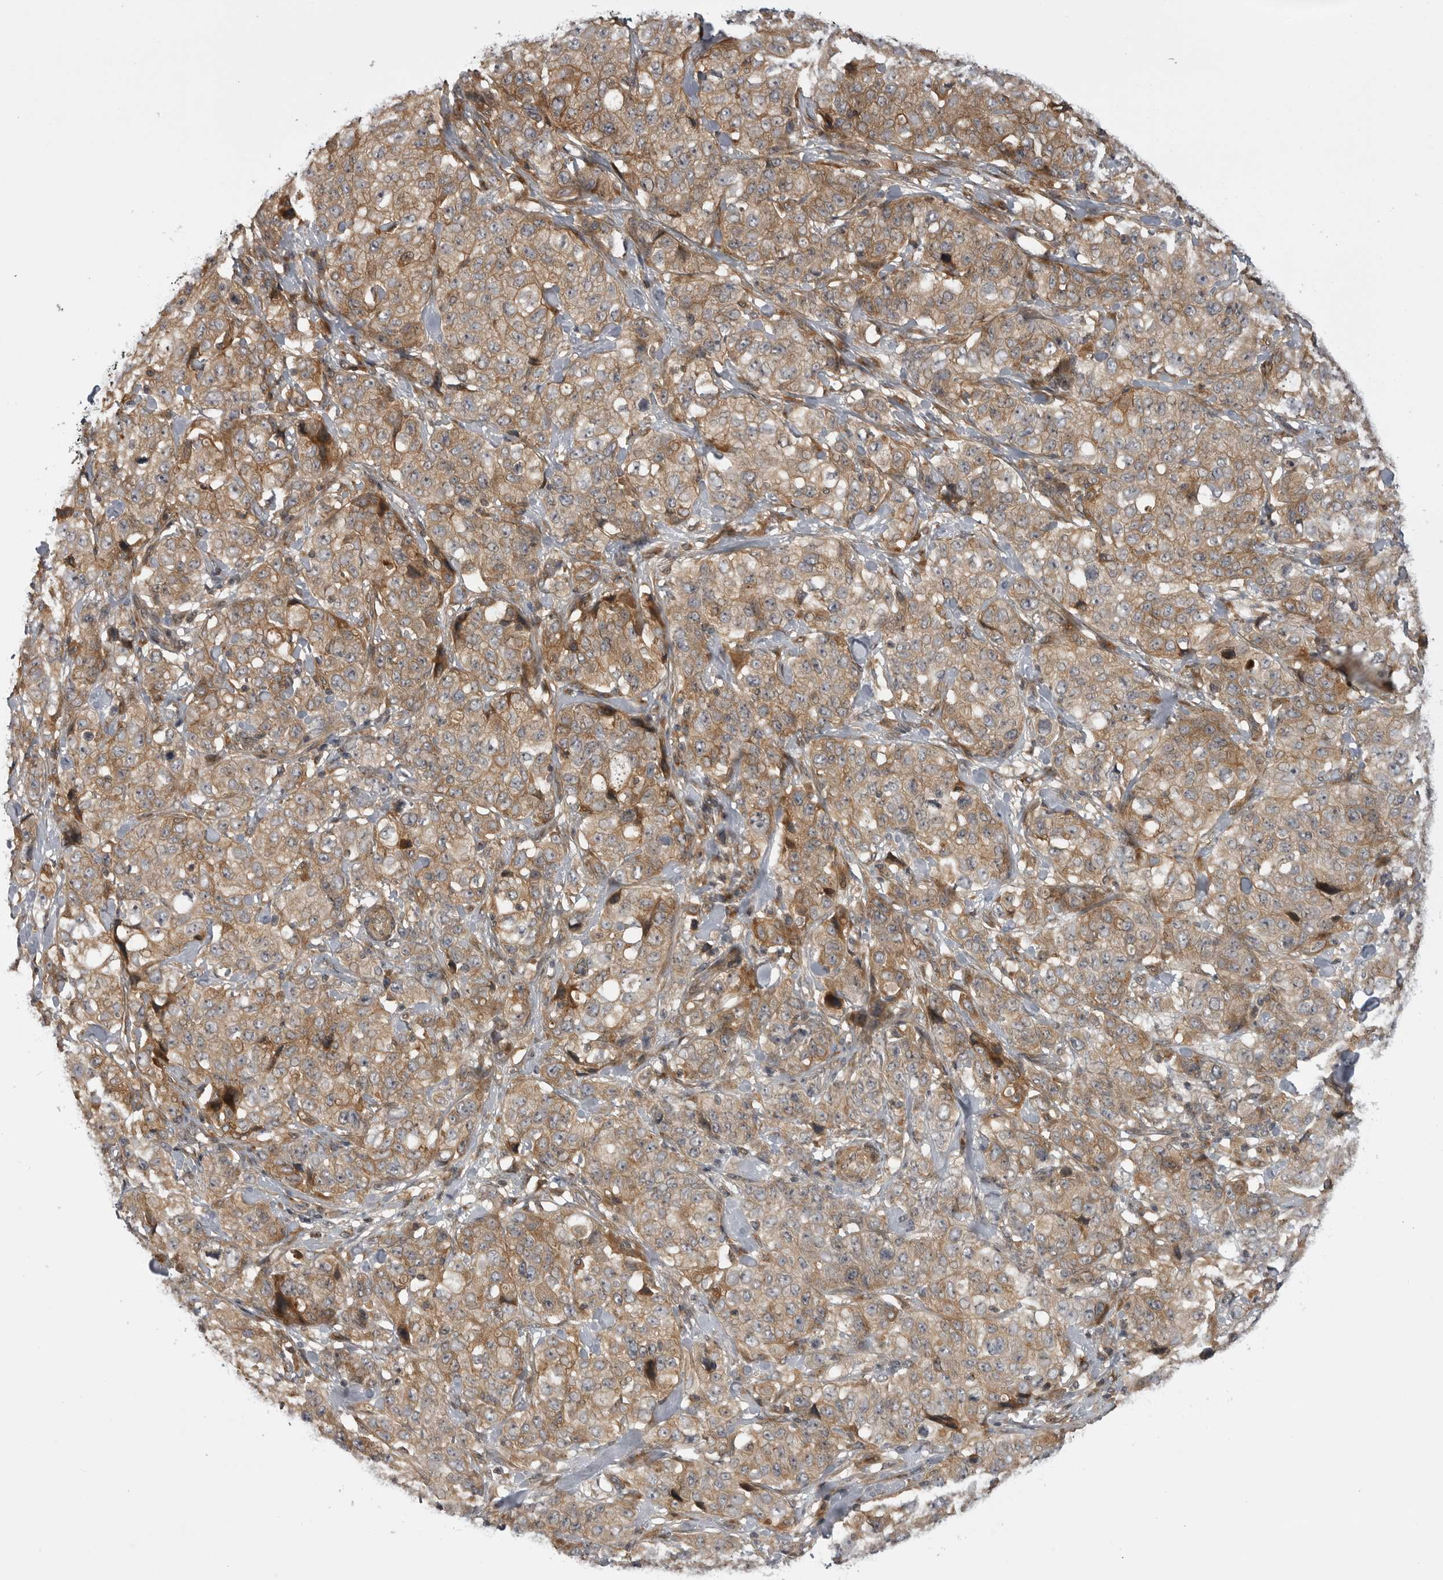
{"staining": {"intensity": "weak", "quantity": ">75%", "location": "cytoplasmic/membranous"}, "tissue": "stomach cancer", "cell_type": "Tumor cells", "image_type": "cancer", "snomed": [{"axis": "morphology", "description": "Adenocarcinoma, NOS"}, {"axis": "topography", "description": "Stomach"}], "caption": "Immunohistochemical staining of stomach cancer displays low levels of weak cytoplasmic/membranous positivity in approximately >75% of tumor cells.", "gene": "LRRC45", "patient": {"sex": "male", "age": 48}}